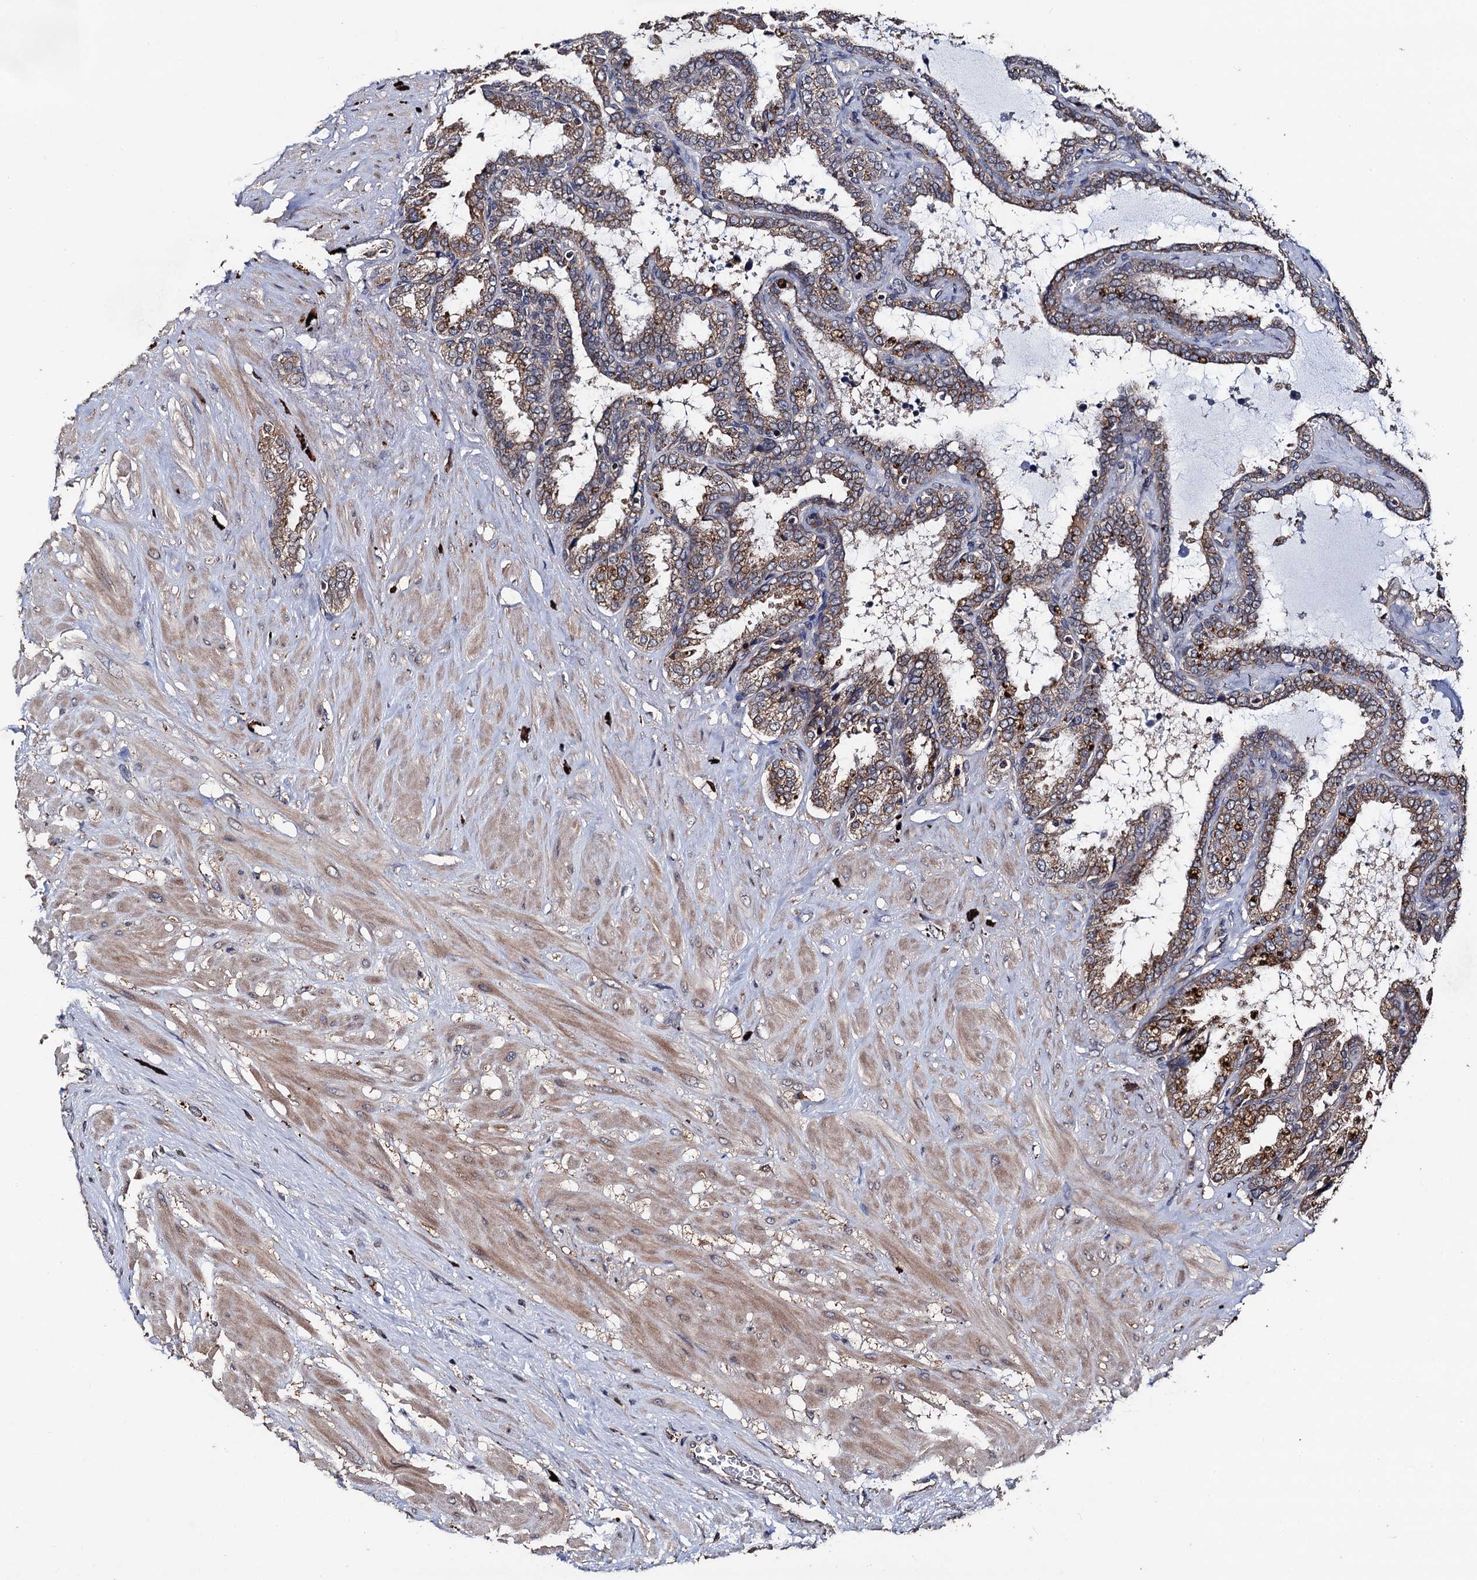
{"staining": {"intensity": "moderate", "quantity": ">75%", "location": "cytoplasmic/membranous"}, "tissue": "seminal vesicle", "cell_type": "Glandular cells", "image_type": "normal", "snomed": [{"axis": "morphology", "description": "Normal tissue, NOS"}, {"axis": "topography", "description": "Seminal veicle"}], "caption": "Immunohistochemistry image of unremarkable human seminal vesicle stained for a protein (brown), which reveals medium levels of moderate cytoplasmic/membranous expression in about >75% of glandular cells.", "gene": "PPTC7", "patient": {"sex": "male", "age": 46}}